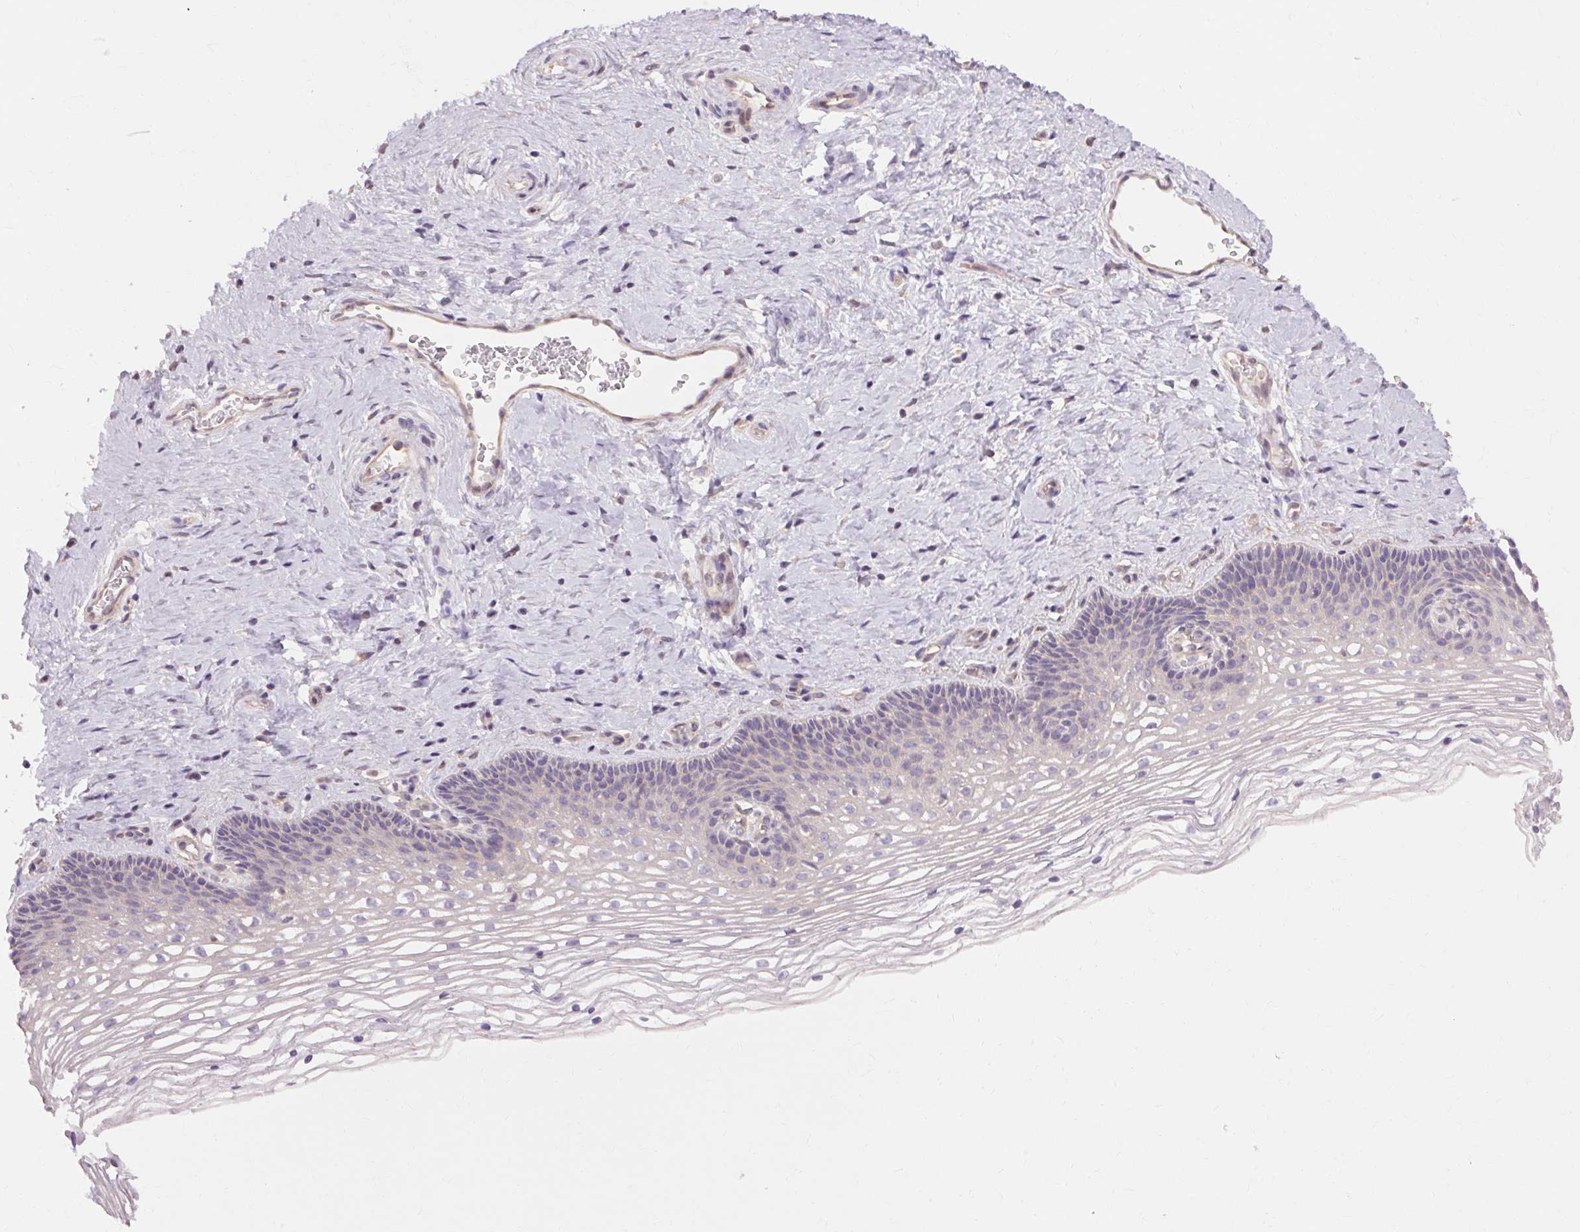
{"staining": {"intensity": "weak", "quantity": "25%-75%", "location": "cytoplasmic/membranous"}, "tissue": "cervix", "cell_type": "Glandular cells", "image_type": "normal", "snomed": [{"axis": "morphology", "description": "Normal tissue, NOS"}, {"axis": "topography", "description": "Cervix"}], "caption": "IHC histopathology image of normal cervix: human cervix stained using IHC shows low levels of weak protein expression localized specifically in the cytoplasmic/membranous of glandular cells, appearing as a cytoplasmic/membranous brown color.", "gene": "TM6SF1", "patient": {"sex": "female", "age": 34}}